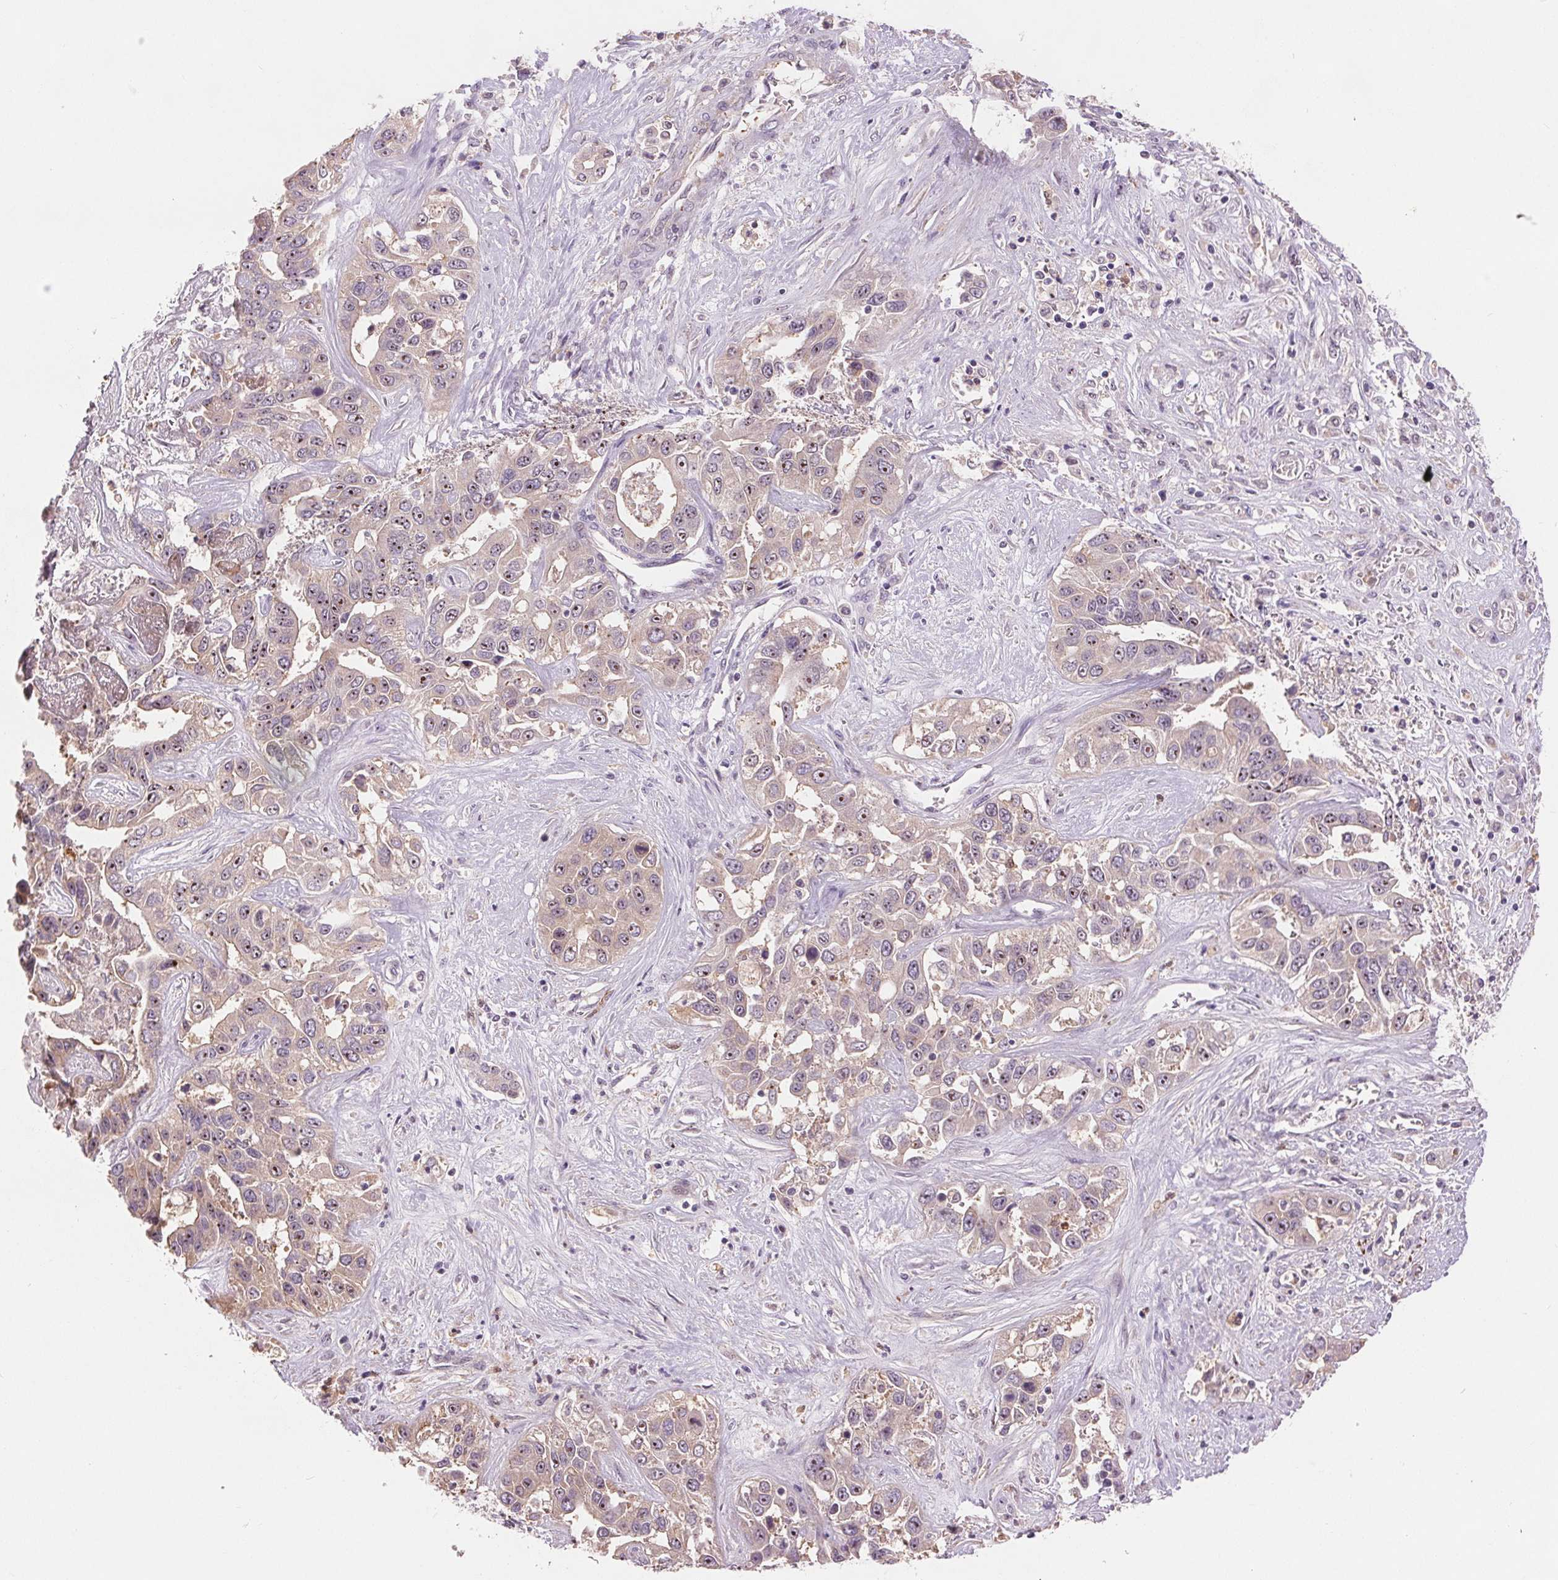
{"staining": {"intensity": "moderate", "quantity": "25%-75%", "location": "nuclear"}, "tissue": "liver cancer", "cell_type": "Tumor cells", "image_type": "cancer", "snomed": [{"axis": "morphology", "description": "Cholangiocarcinoma"}, {"axis": "topography", "description": "Liver"}], "caption": "Protein expression analysis of cholangiocarcinoma (liver) shows moderate nuclear positivity in about 25%-75% of tumor cells. Immunohistochemistry stains the protein in brown and the nuclei are stained blue.", "gene": "RANBP3L", "patient": {"sex": "female", "age": 52}}